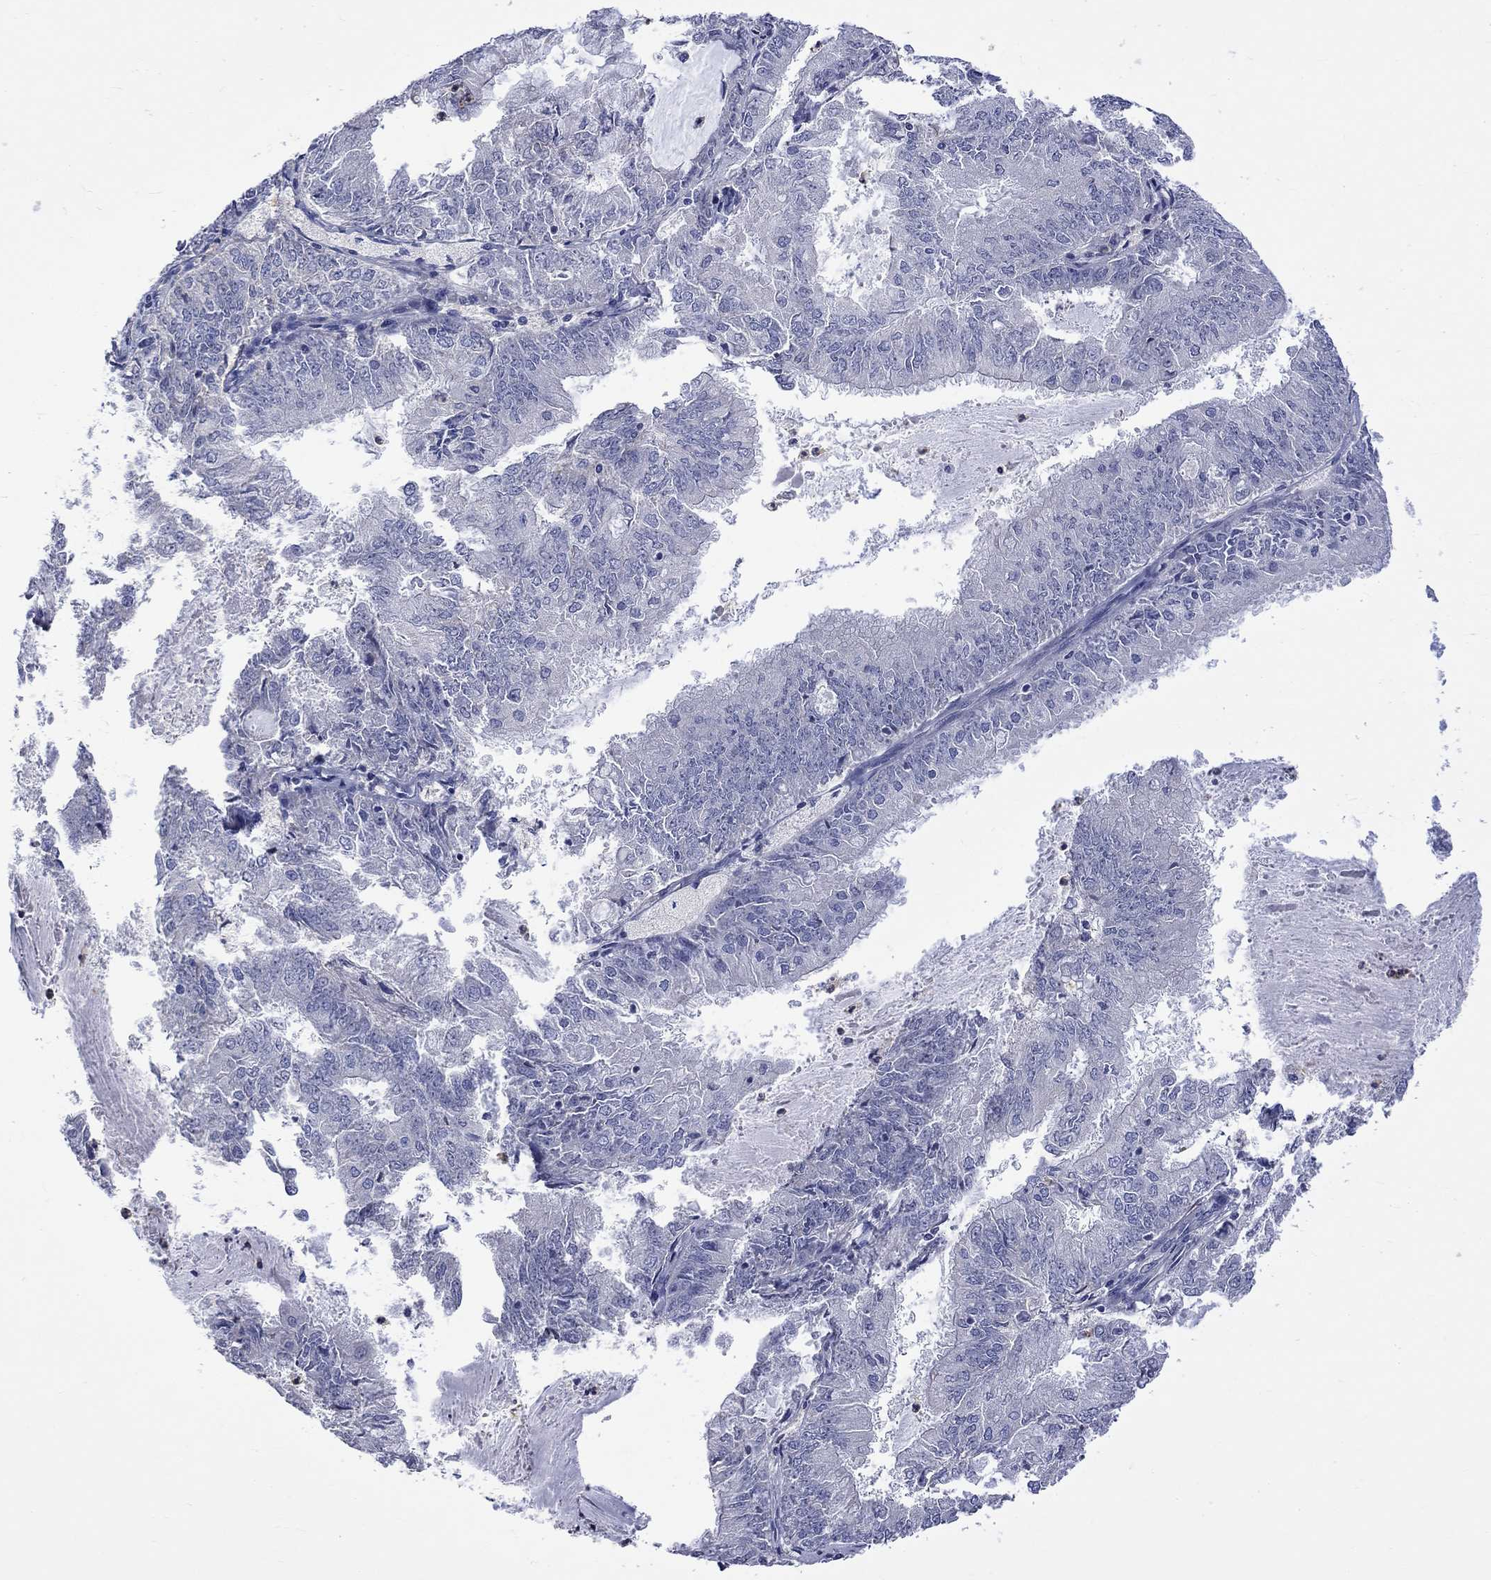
{"staining": {"intensity": "negative", "quantity": "none", "location": "none"}, "tissue": "endometrial cancer", "cell_type": "Tumor cells", "image_type": "cancer", "snomed": [{"axis": "morphology", "description": "Adenocarcinoma, NOS"}, {"axis": "topography", "description": "Endometrium"}], "caption": "Immunohistochemical staining of human adenocarcinoma (endometrial) shows no significant expression in tumor cells. The staining is performed using DAB brown chromogen with nuclei counter-stained in using hematoxylin.", "gene": "CAMKK2", "patient": {"sex": "female", "age": 57}}